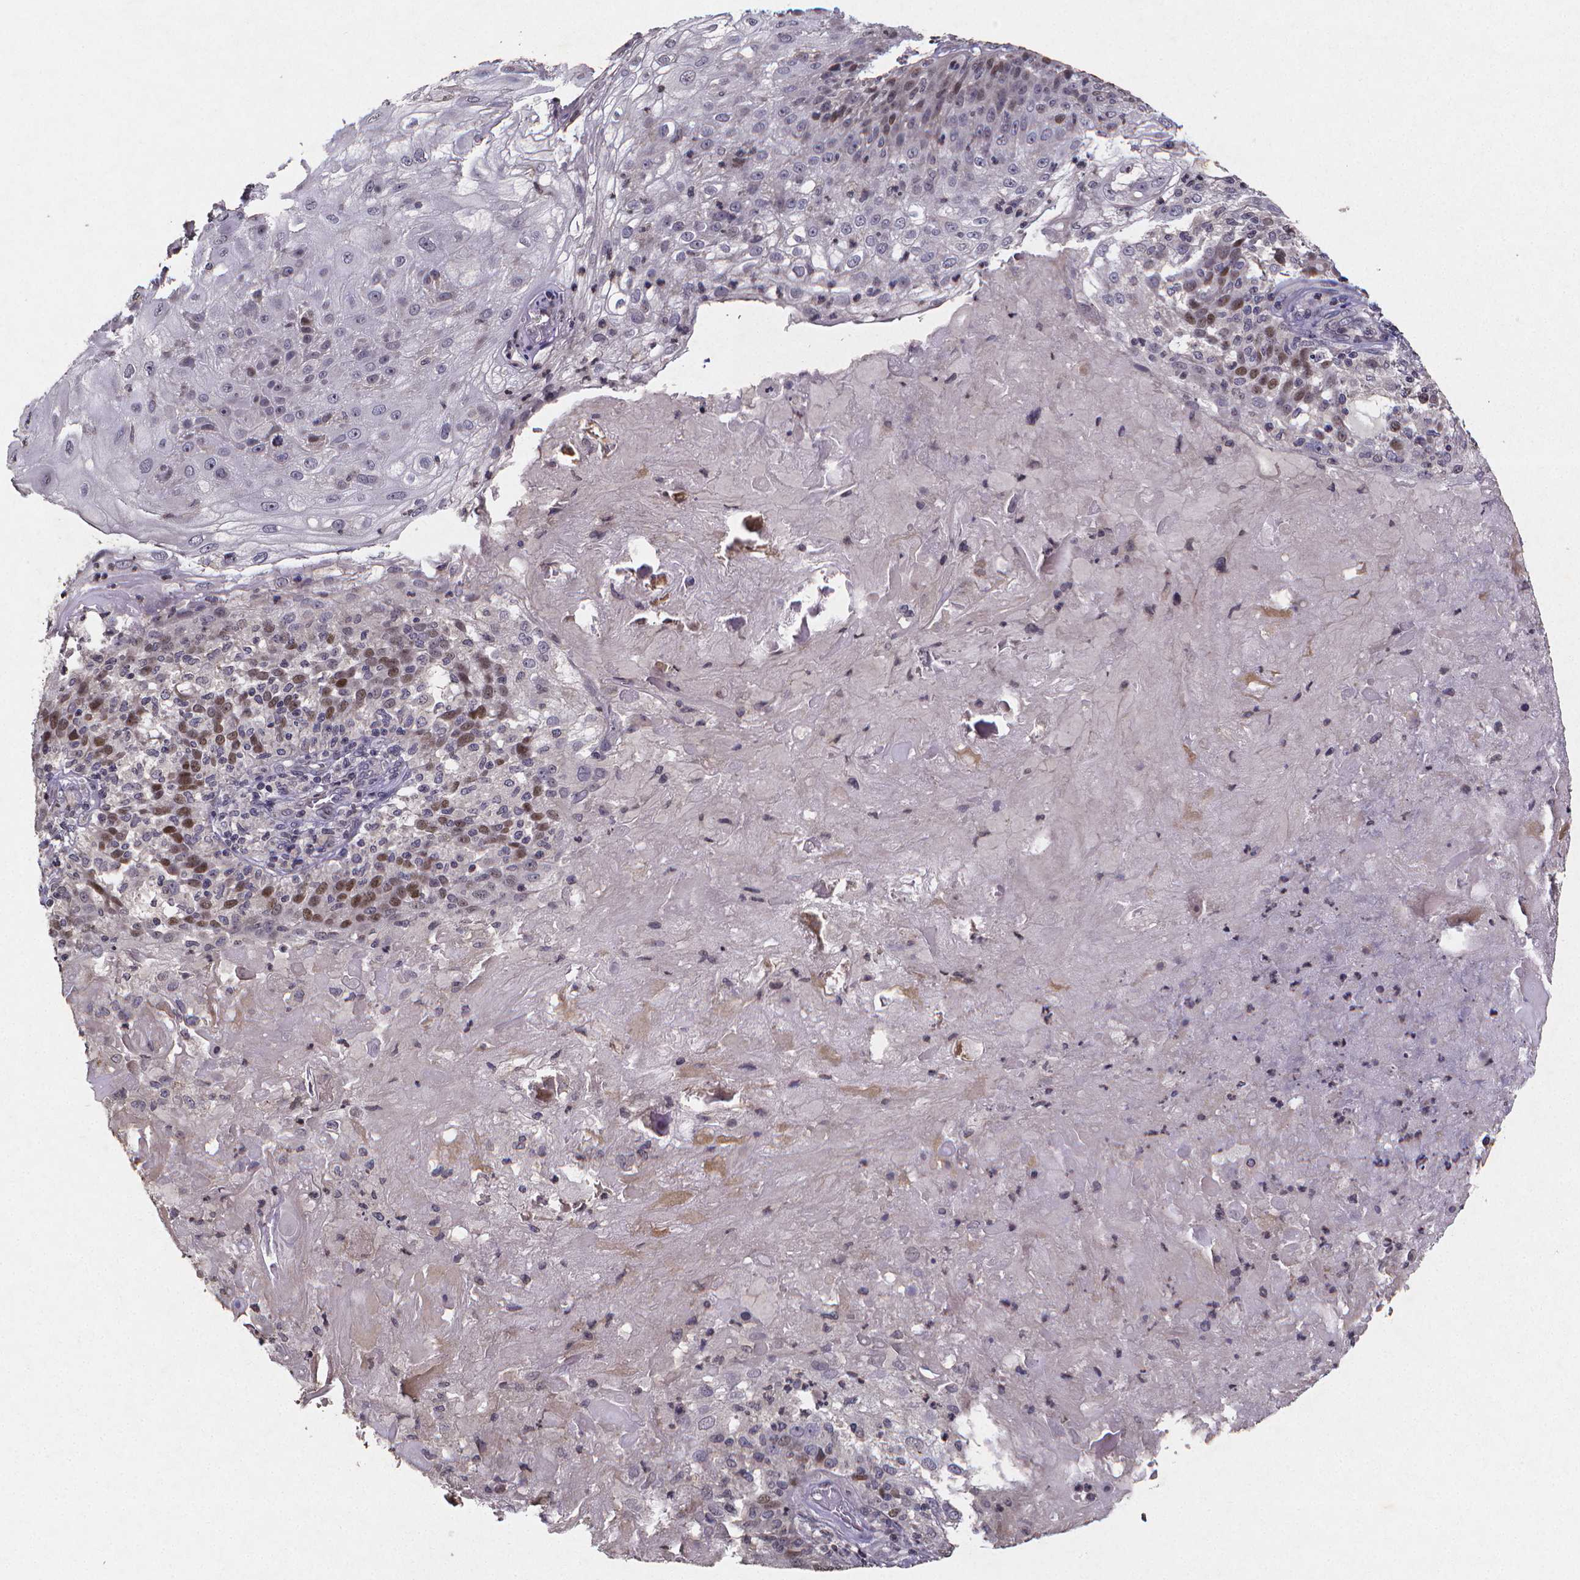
{"staining": {"intensity": "moderate", "quantity": "25%-75%", "location": "nuclear"}, "tissue": "skin cancer", "cell_type": "Tumor cells", "image_type": "cancer", "snomed": [{"axis": "morphology", "description": "Normal tissue, NOS"}, {"axis": "morphology", "description": "Squamous cell carcinoma, NOS"}, {"axis": "topography", "description": "Skin"}], "caption": "Moderate nuclear expression for a protein is appreciated in about 25%-75% of tumor cells of skin cancer (squamous cell carcinoma) using immunohistochemistry (IHC).", "gene": "TP73", "patient": {"sex": "female", "age": 83}}